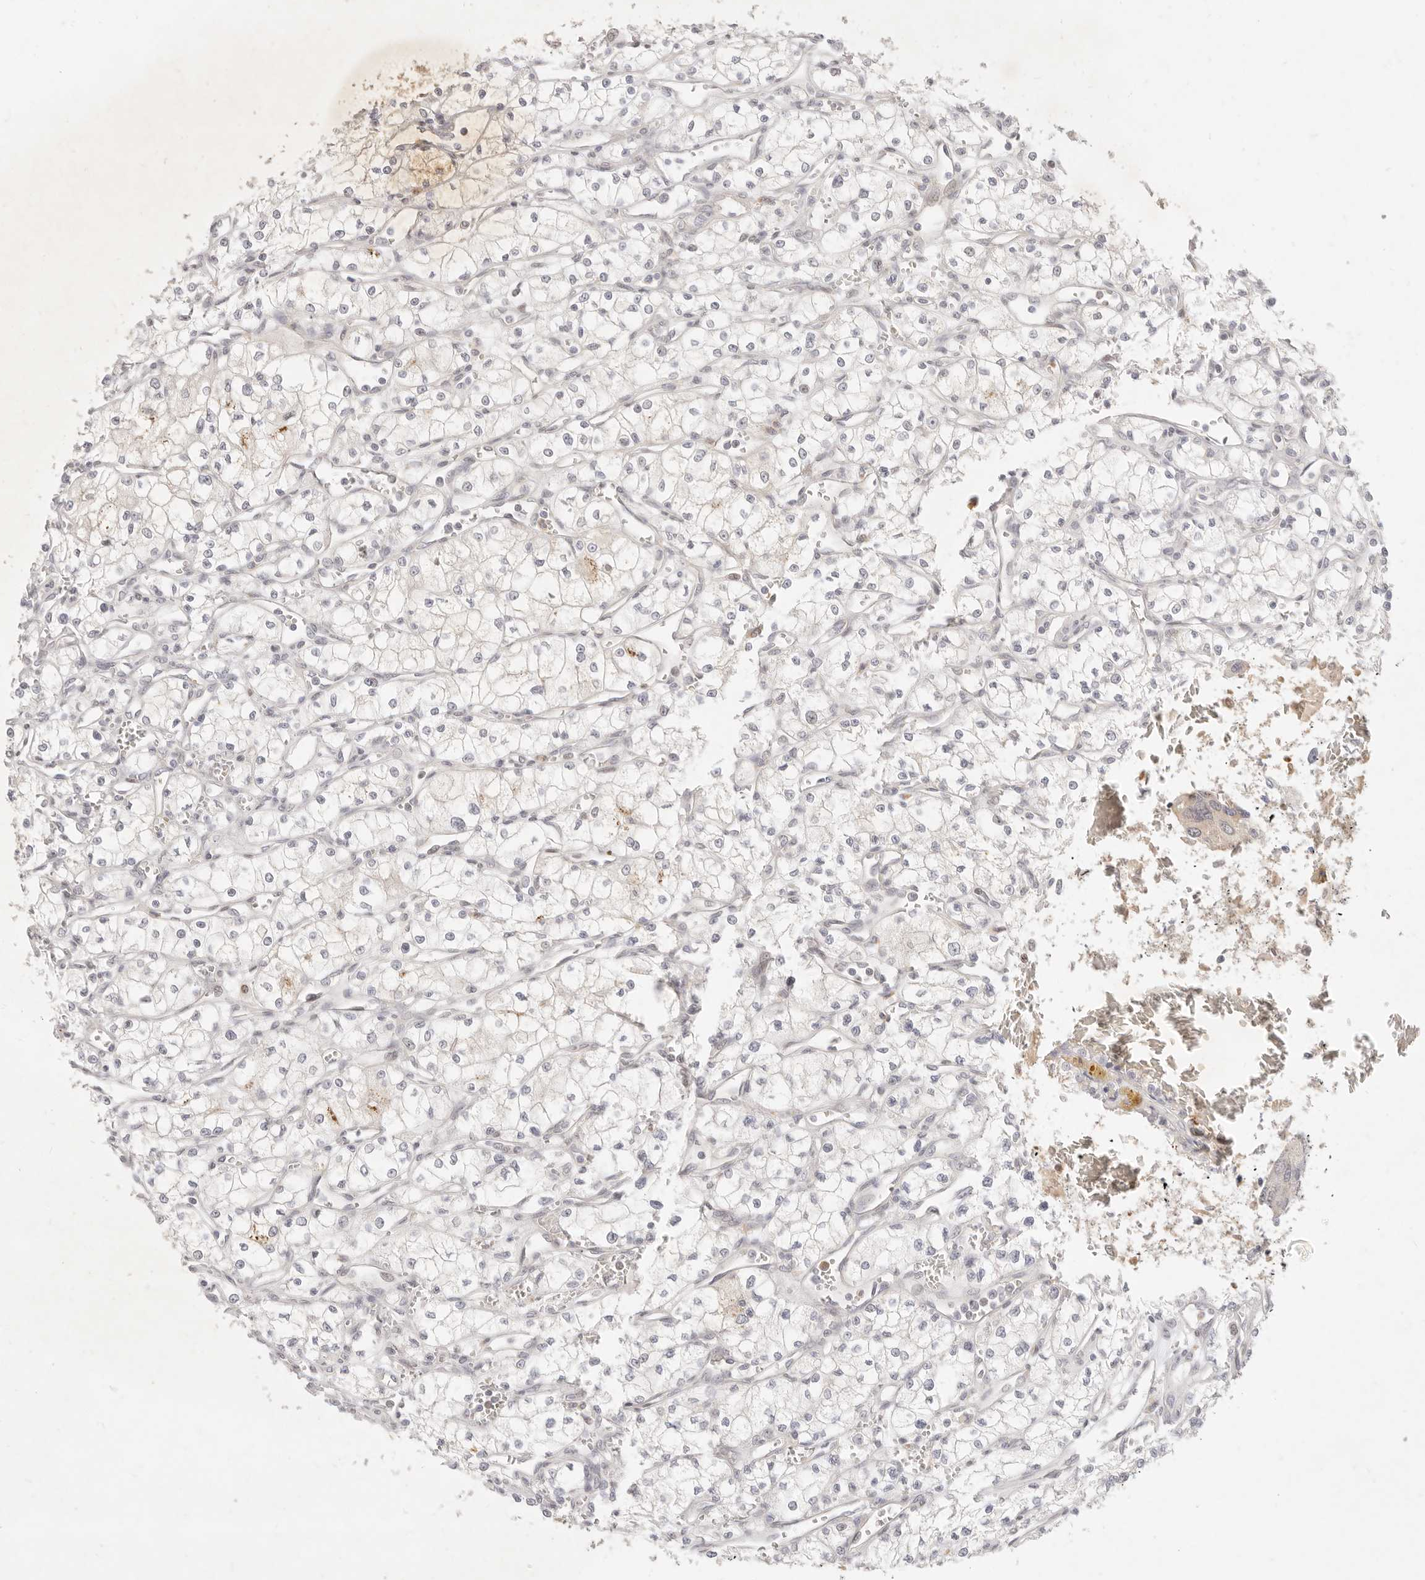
{"staining": {"intensity": "negative", "quantity": "none", "location": "none"}, "tissue": "renal cancer", "cell_type": "Tumor cells", "image_type": "cancer", "snomed": [{"axis": "morphology", "description": "Adenocarcinoma, NOS"}, {"axis": "topography", "description": "Kidney"}], "caption": "DAB (3,3'-diaminobenzidine) immunohistochemical staining of human renal adenocarcinoma exhibits no significant positivity in tumor cells.", "gene": "ASCL3", "patient": {"sex": "male", "age": 59}}